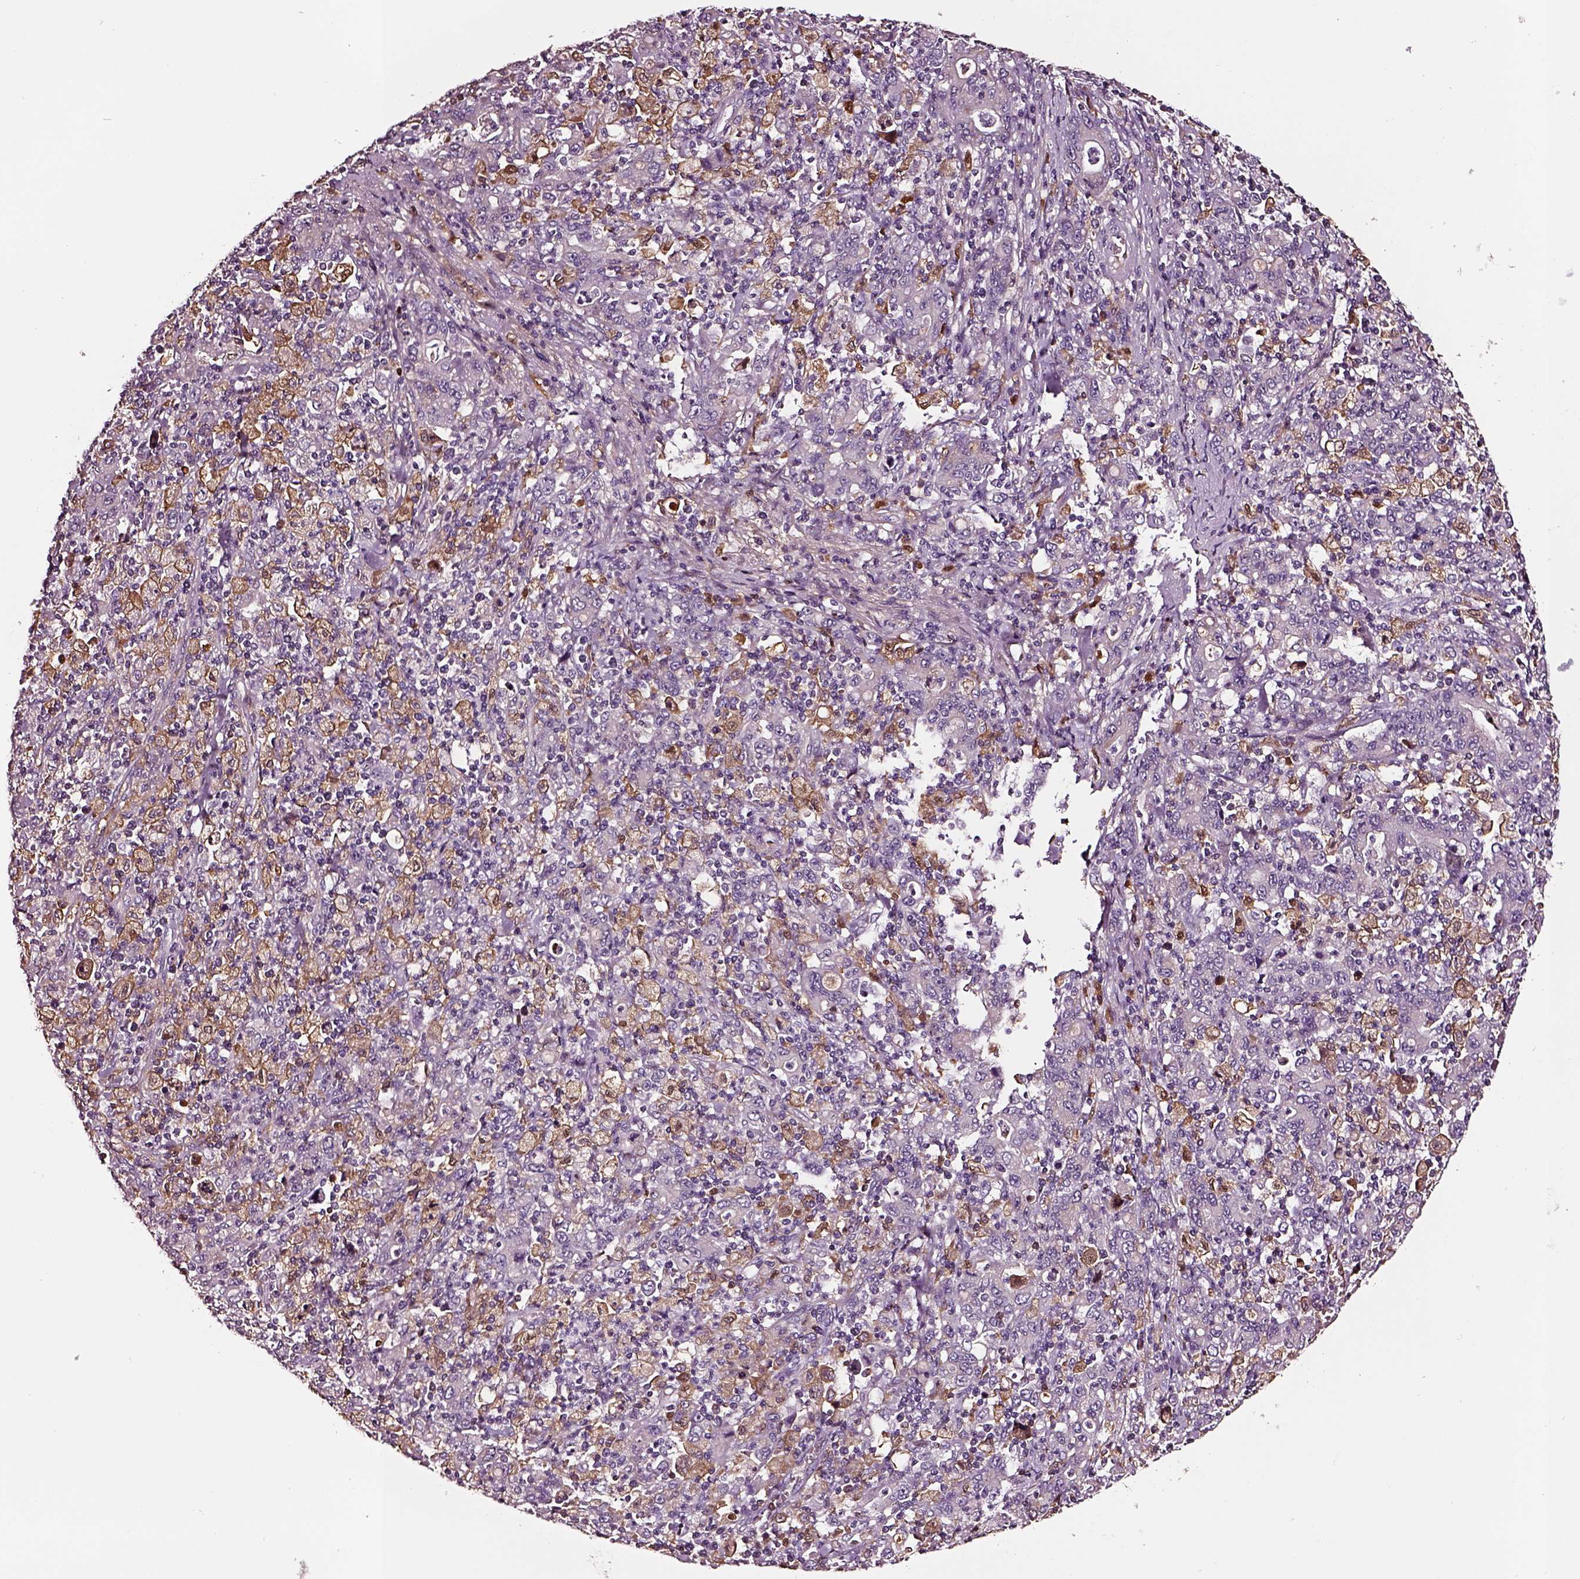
{"staining": {"intensity": "negative", "quantity": "none", "location": "none"}, "tissue": "stomach cancer", "cell_type": "Tumor cells", "image_type": "cancer", "snomed": [{"axis": "morphology", "description": "Adenocarcinoma, NOS"}, {"axis": "topography", "description": "Stomach, upper"}], "caption": "A micrograph of stomach cancer (adenocarcinoma) stained for a protein exhibits no brown staining in tumor cells.", "gene": "TF", "patient": {"sex": "male", "age": 69}}